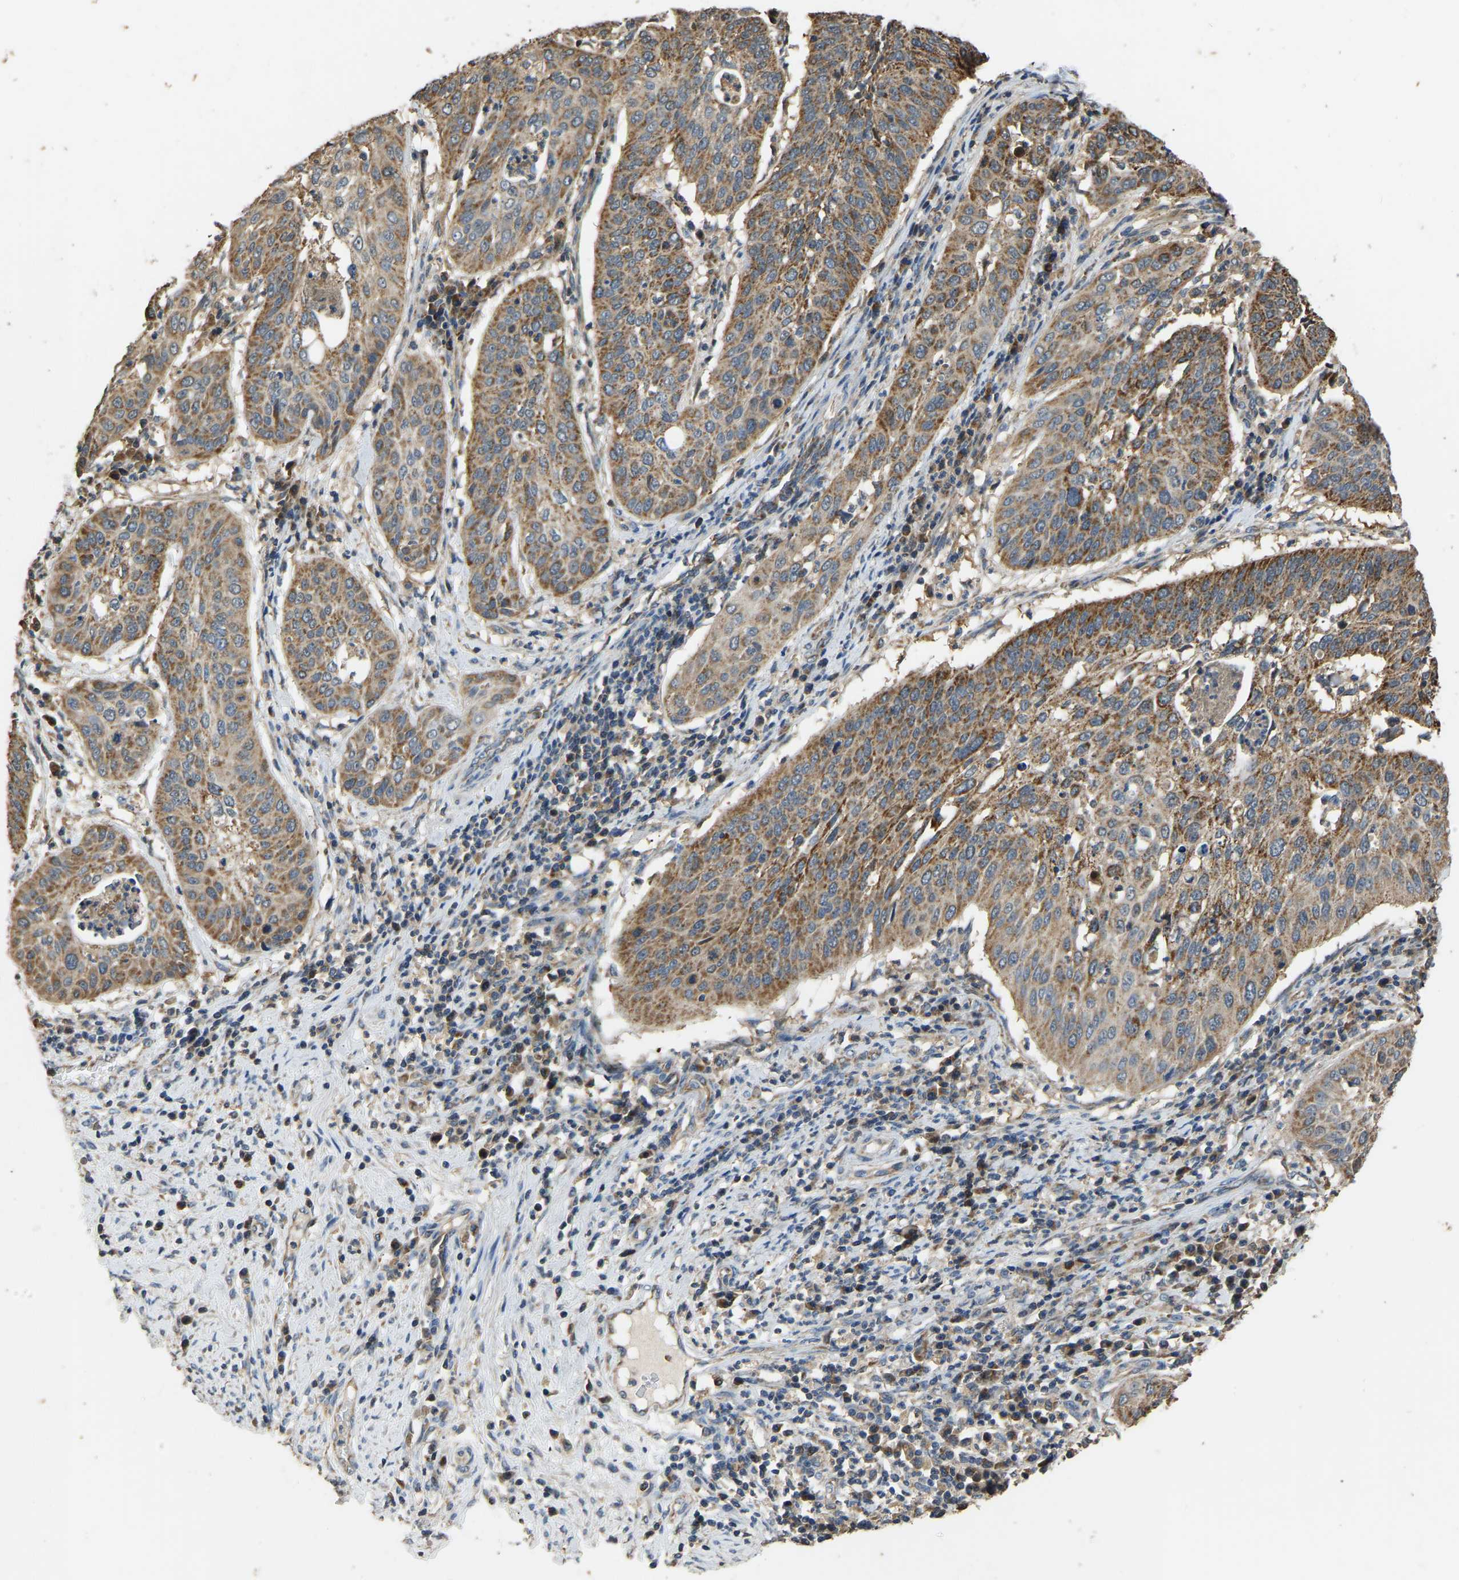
{"staining": {"intensity": "moderate", "quantity": ">75%", "location": "cytoplasmic/membranous"}, "tissue": "cervical cancer", "cell_type": "Tumor cells", "image_type": "cancer", "snomed": [{"axis": "morphology", "description": "Normal tissue, NOS"}, {"axis": "morphology", "description": "Squamous cell carcinoma, NOS"}, {"axis": "topography", "description": "Cervix"}], "caption": "About >75% of tumor cells in human cervical squamous cell carcinoma reveal moderate cytoplasmic/membranous protein positivity as visualized by brown immunohistochemical staining.", "gene": "TUFM", "patient": {"sex": "female", "age": 39}}